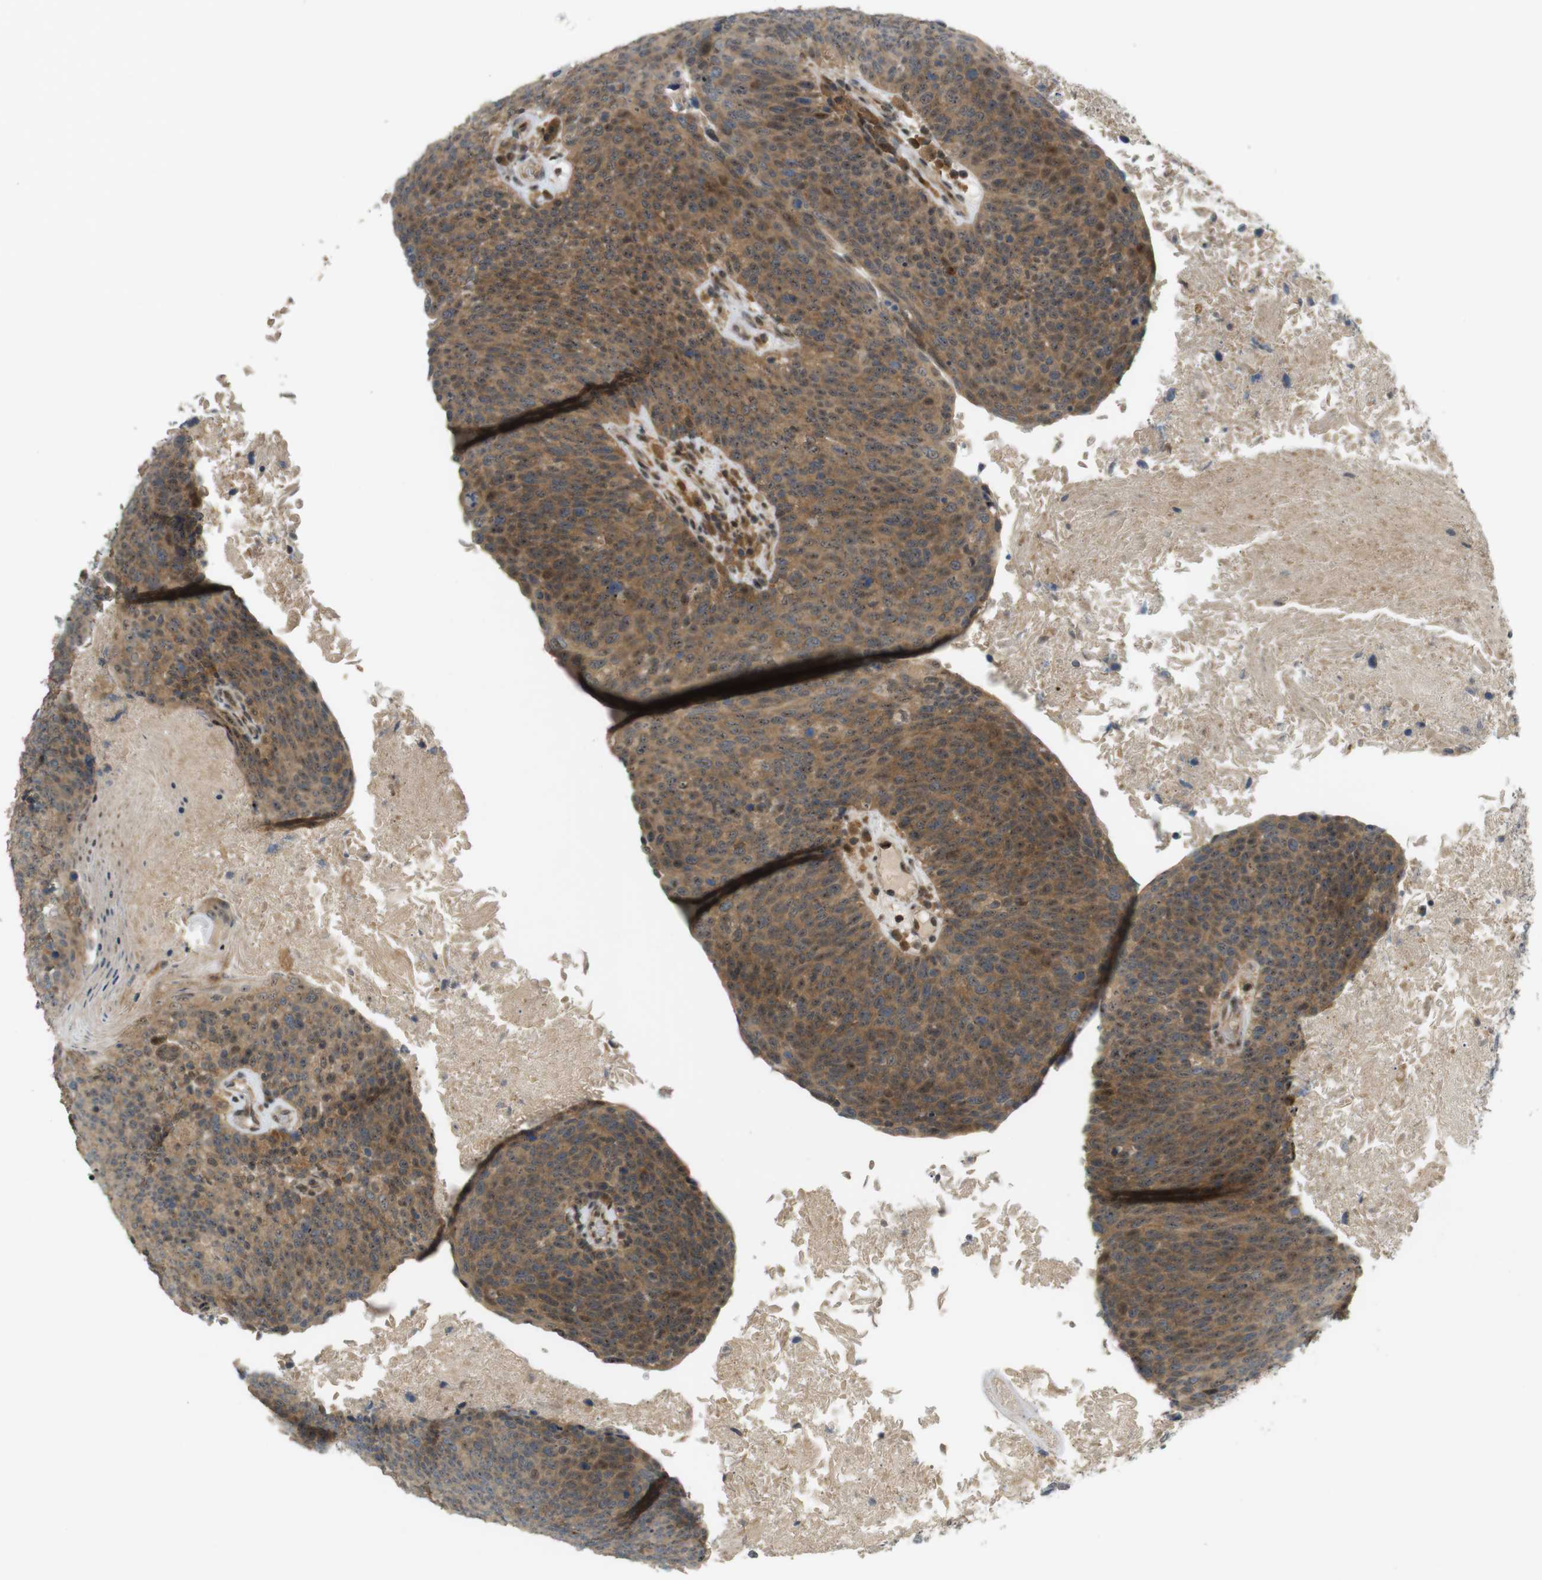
{"staining": {"intensity": "moderate", "quantity": ">75%", "location": "cytoplasmic/membranous,nuclear"}, "tissue": "head and neck cancer", "cell_type": "Tumor cells", "image_type": "cancer", "snomed": [{"axis": "morphology", "description": "Squamous cell carcinoma, NOS"}, {"axis": "morphology", "description": "Squamous cell carcinoma, metastatic, NOS"}, {"axis": "topography", "description": "Lymph node"}, {"axis": "topography", "description": "Head-Neck"}], "caption": "An immunohistochemistry histopathology image of neoplastic tissue is shown. Protein staining in brown highlights moderate cytoplasmic/membranous and nuclear positivity in squamous cell carcinoma (head and neck) within tumor cells.", "gene": "TMX3", "patient": {"sex": "male", "age": 62}}